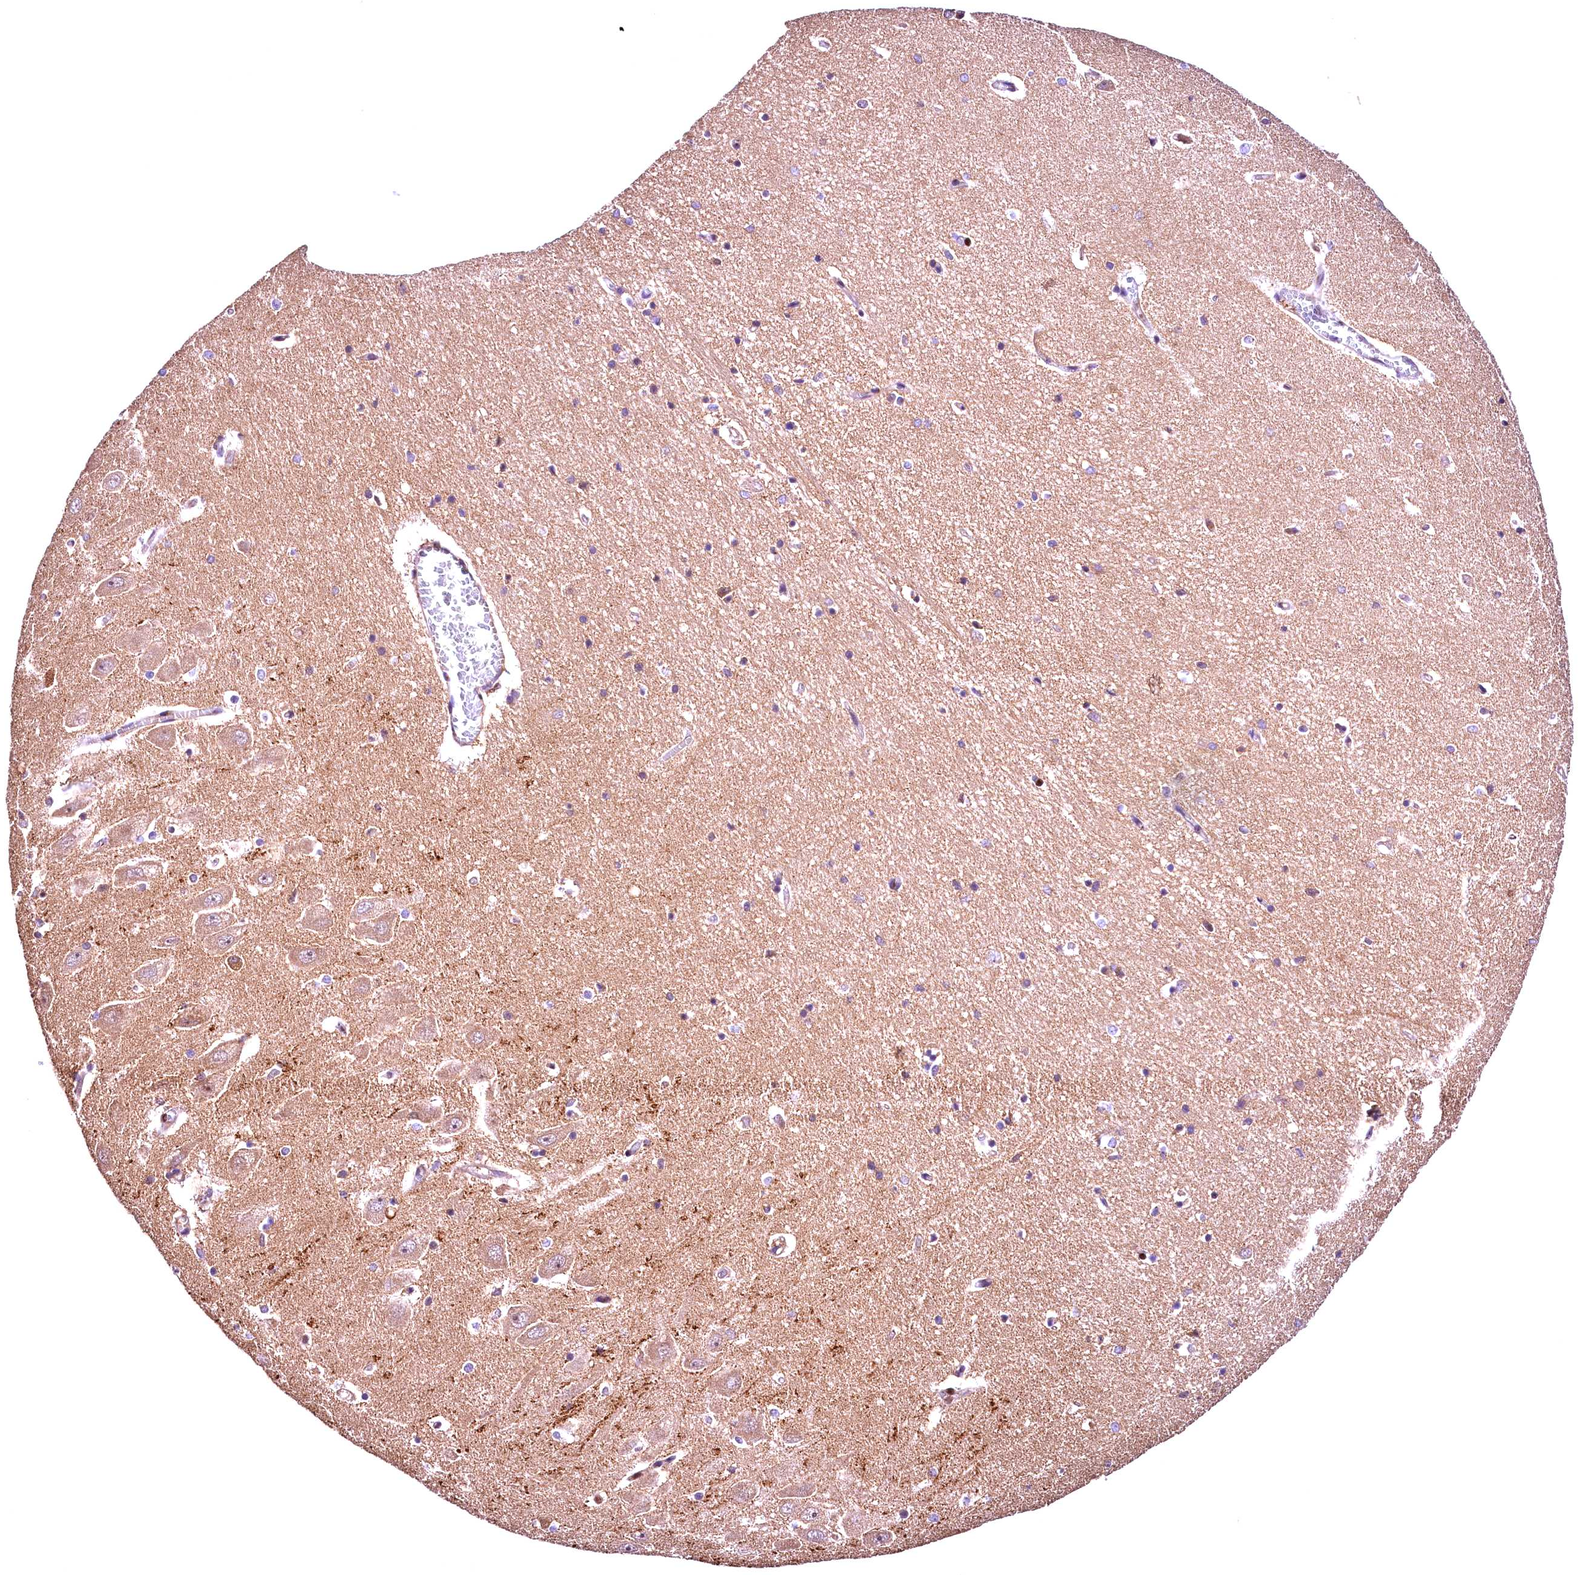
{"staining": {"intensity": "negative", "quantity": "none", "location": "none"}, "tissue": "hippocampus", "cell_type": "Glial cells", "image_type": "normal", "snomed": [{"axis": "morphology", "description": "Normal tissue, NOS"}, {"axis": "topography", "description": "Hippocampus"}], "caption": "This is a histopathology image of immunohistochemistry staining of benign hippocampus, which shows no staining in glial cells.", "gene": "CHORDC1", "patient": {"sex": "female", "age": 64}}